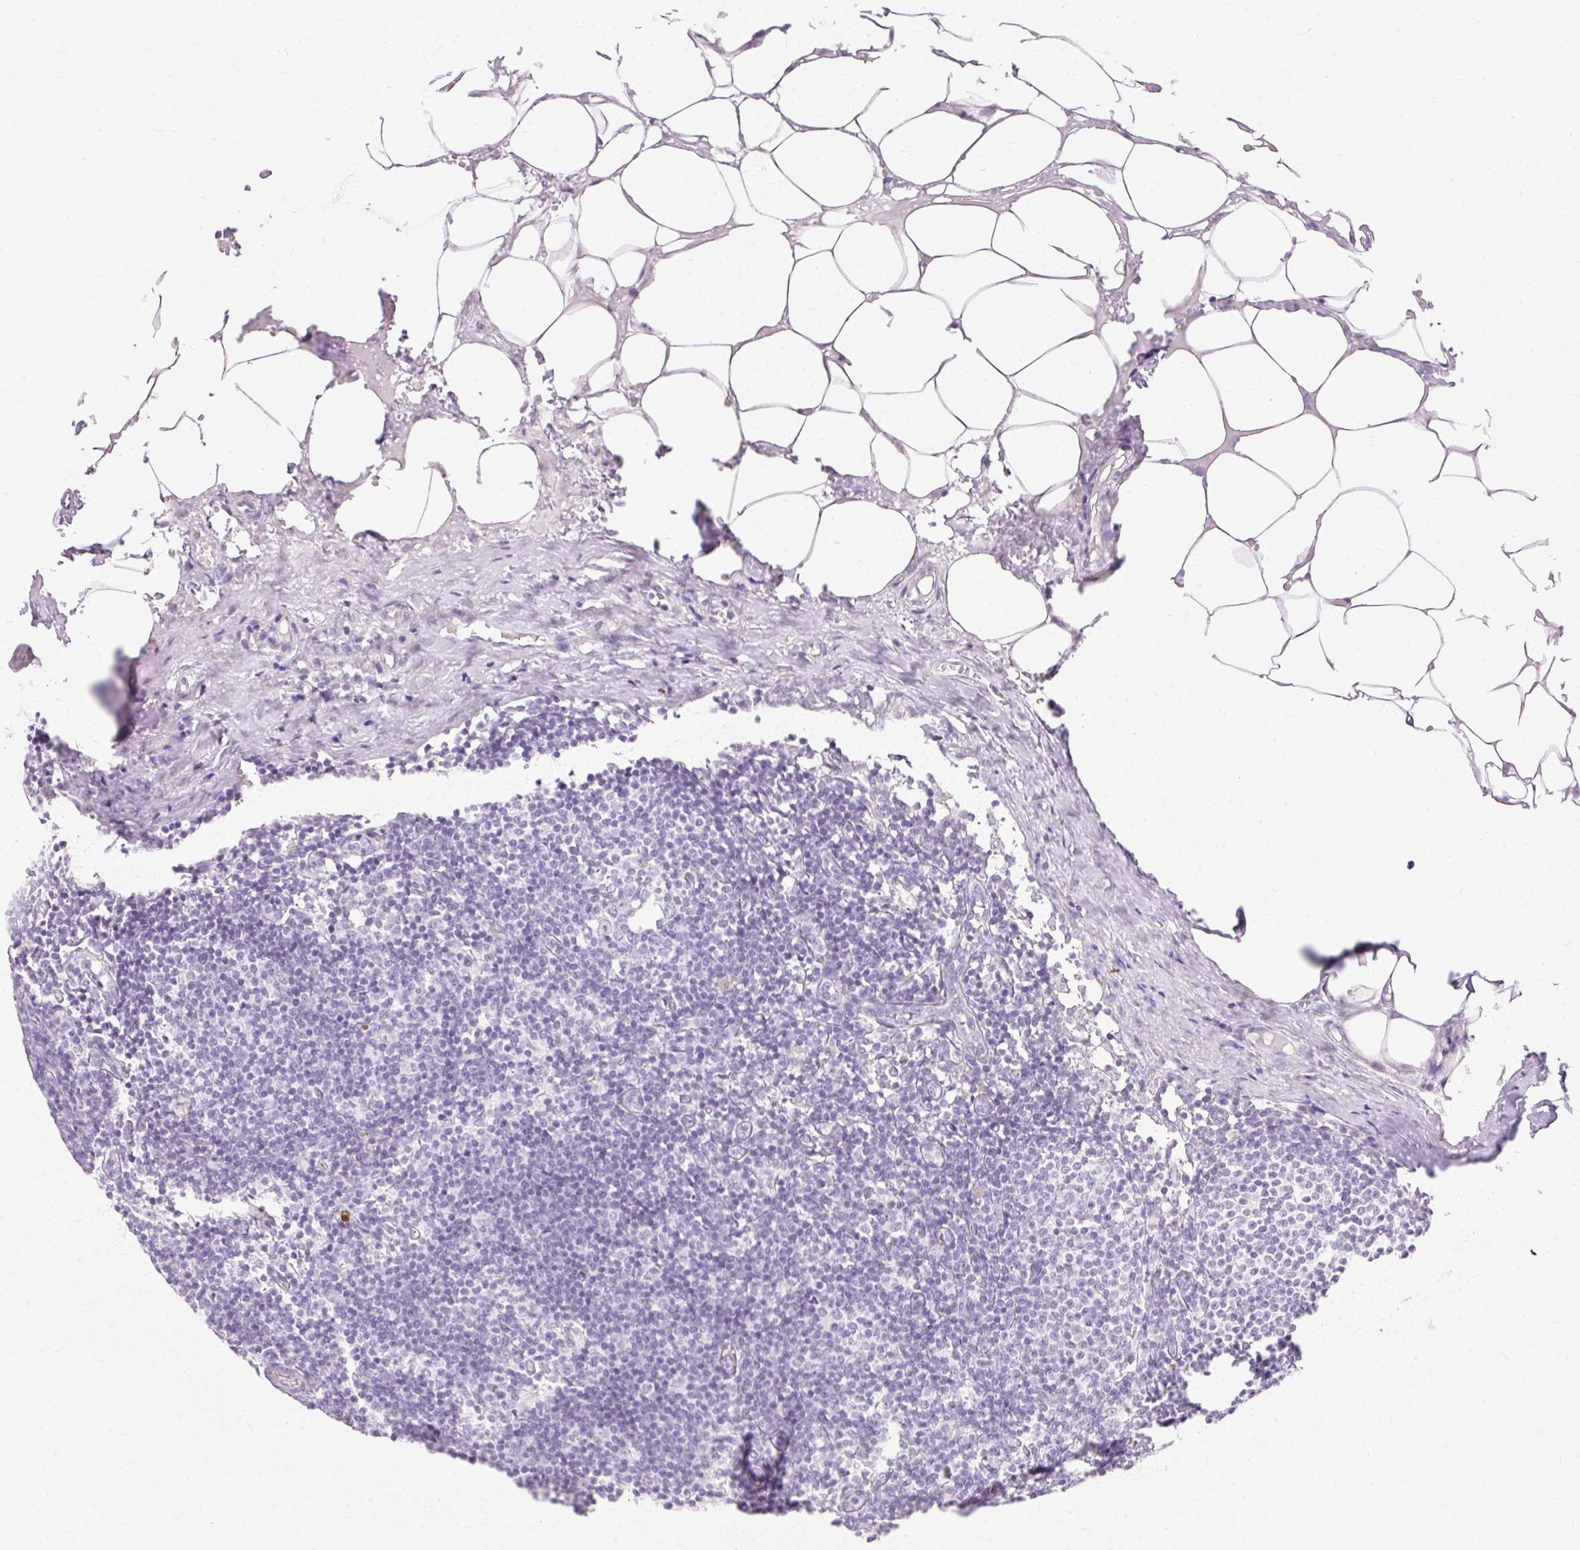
{"staining": {"intensity": "negative", "quantity": "none", "location": "none"}, "tissue": "lymph node", "cell_type": "Germinal center cells", "image_type": "normal", "snomed": [{"axis": "morphology", "description": "Normal tissue, NOS"}, {"axis": "topography", "description": "Lymph node"}], "caption": "IHC image of benign lymph node: lymph node stained with DAB shows no significant protein positivity in germinal center cells.", "gene": "C3orf49", "patient": {"sex": "male", "age": 49}}